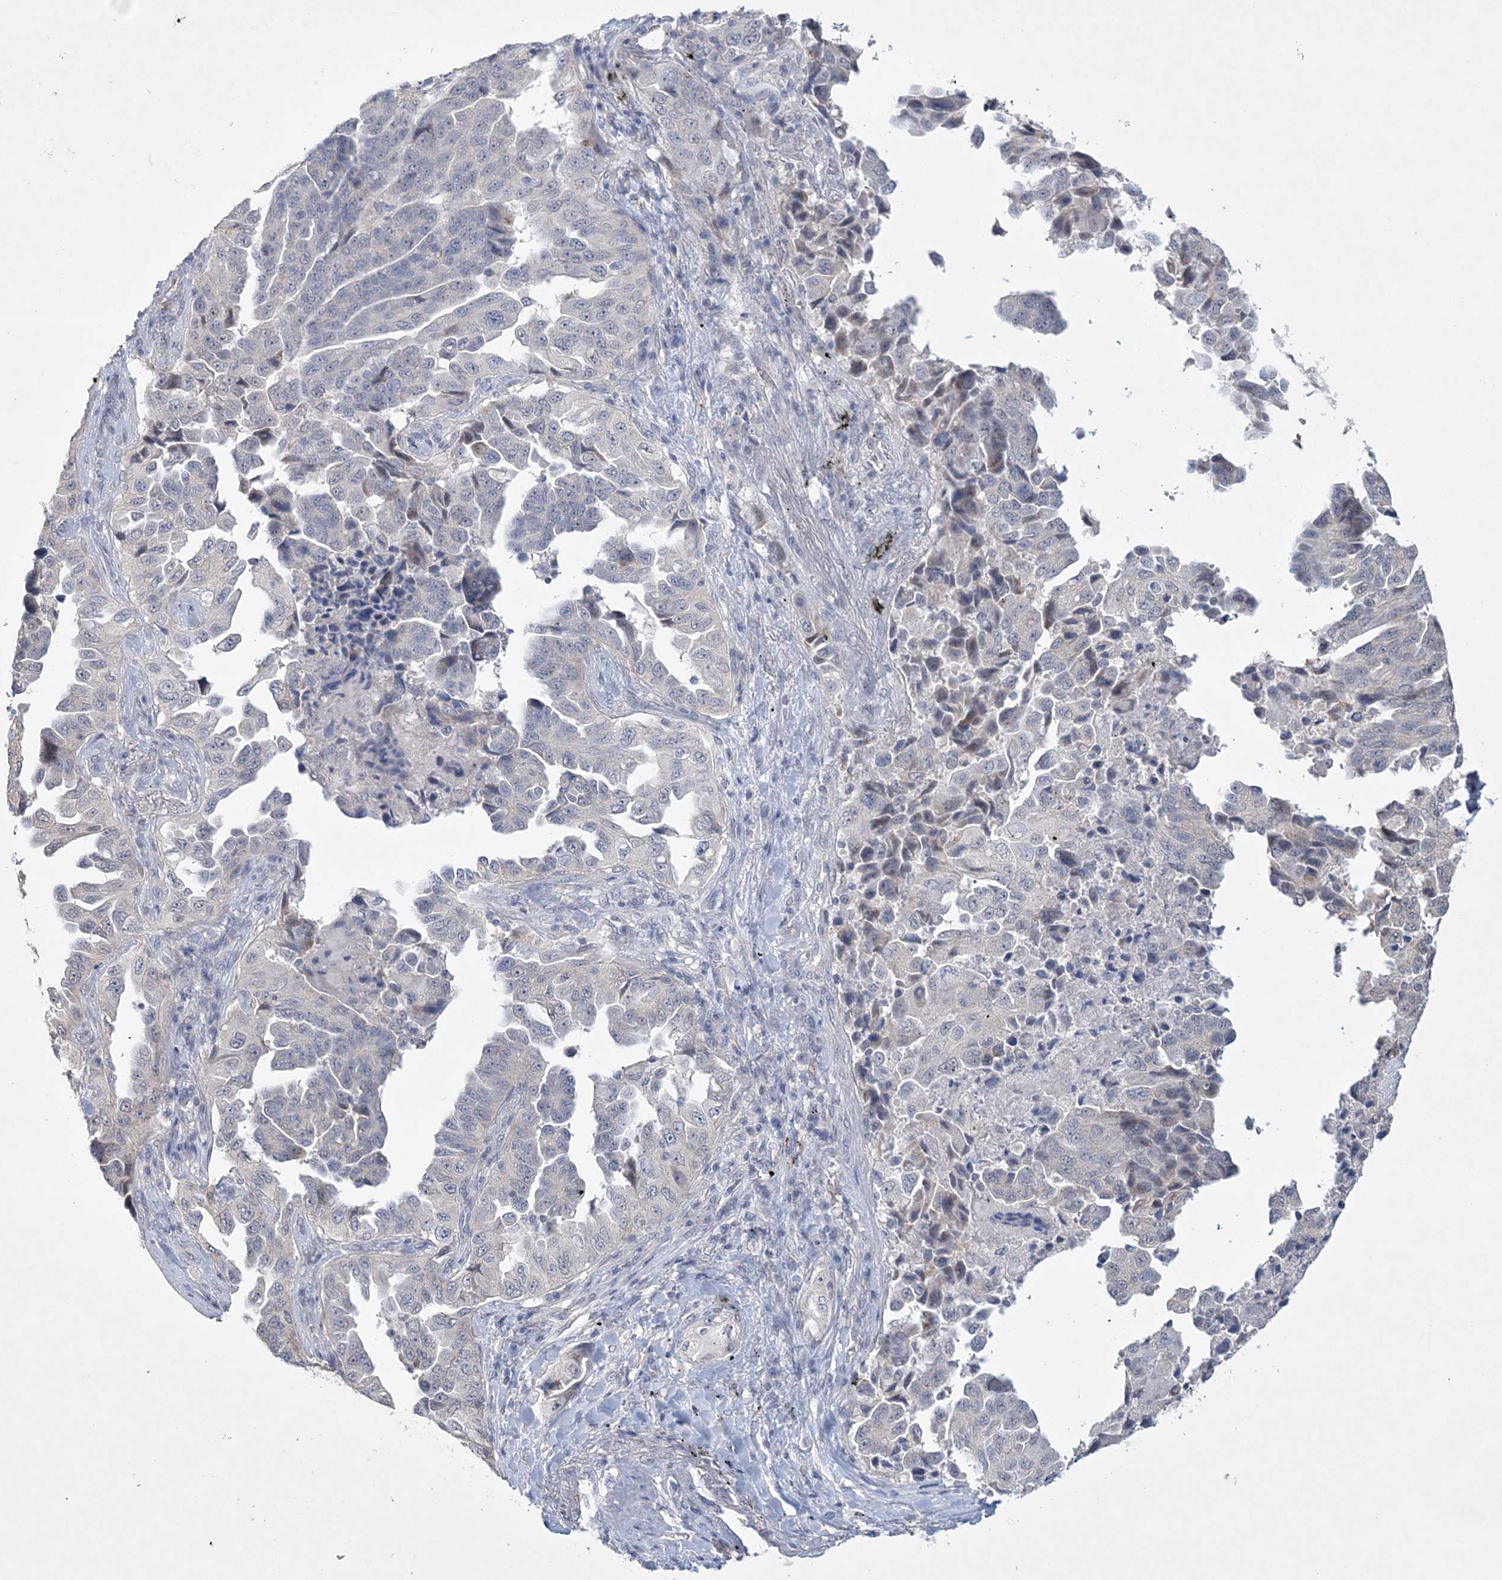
{"staining": {"intensity": "negative", "quantity": "none", "location": "none"}, "tissue": "lung cancer", "cell_type": "Tumor cells", "image_type": "cancer", "snomed": [{"axis": "morphology", "description": "Adenocarcinoma, NOS"}, {"axis": "topography", "description": "Lung"}], "caption": "DAB immunohistochemical staining of lung cancer exhibits no significant staining in tumor cells. (Brightfield microscopy of DAB immunohistochemistry at high magnification).", "gene": "DPCD", "patient": {"sex": "female", "age": 51}}